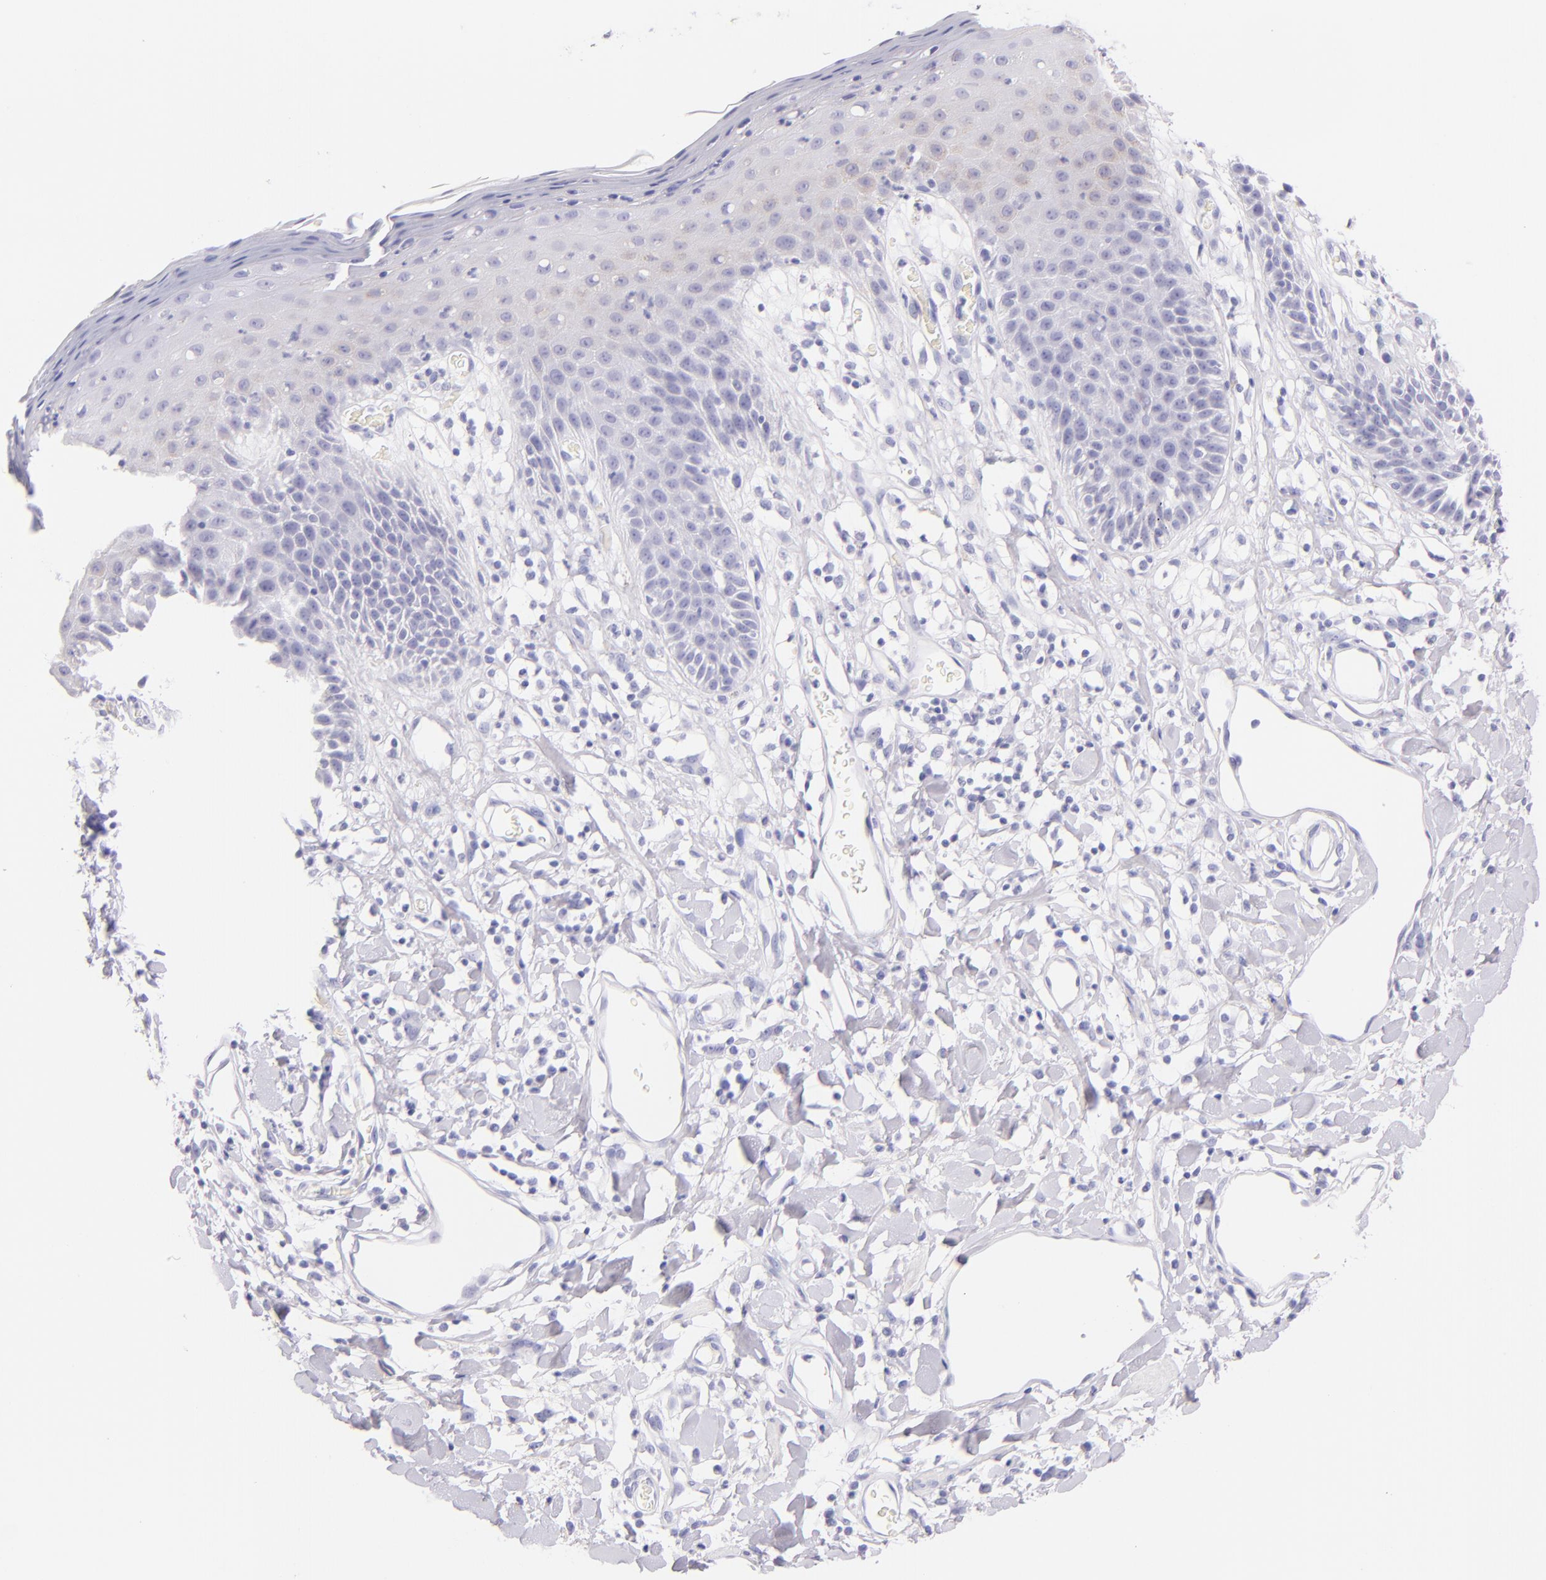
{"staining": {"intensity": "negative", "quantity": "none", "location": "none"}, "tissue": "skin", "cell_type": "Epidermal cells", "image_type": "normal", "snomed": [{"axis": "morphology", "description": "Normal tissue, NOS"}, {"axis": "topography", "description": "Vulva"}, {"axis": "topography", "description": "Peripheral nerve tissue"}], "caption": "This is a image of immunohistochemistry (IHC) staining of benign skin, which shows no positivity in epidermal cells.", "gene": "SDC1", "patient": {"sex": "female", "age": 68}}